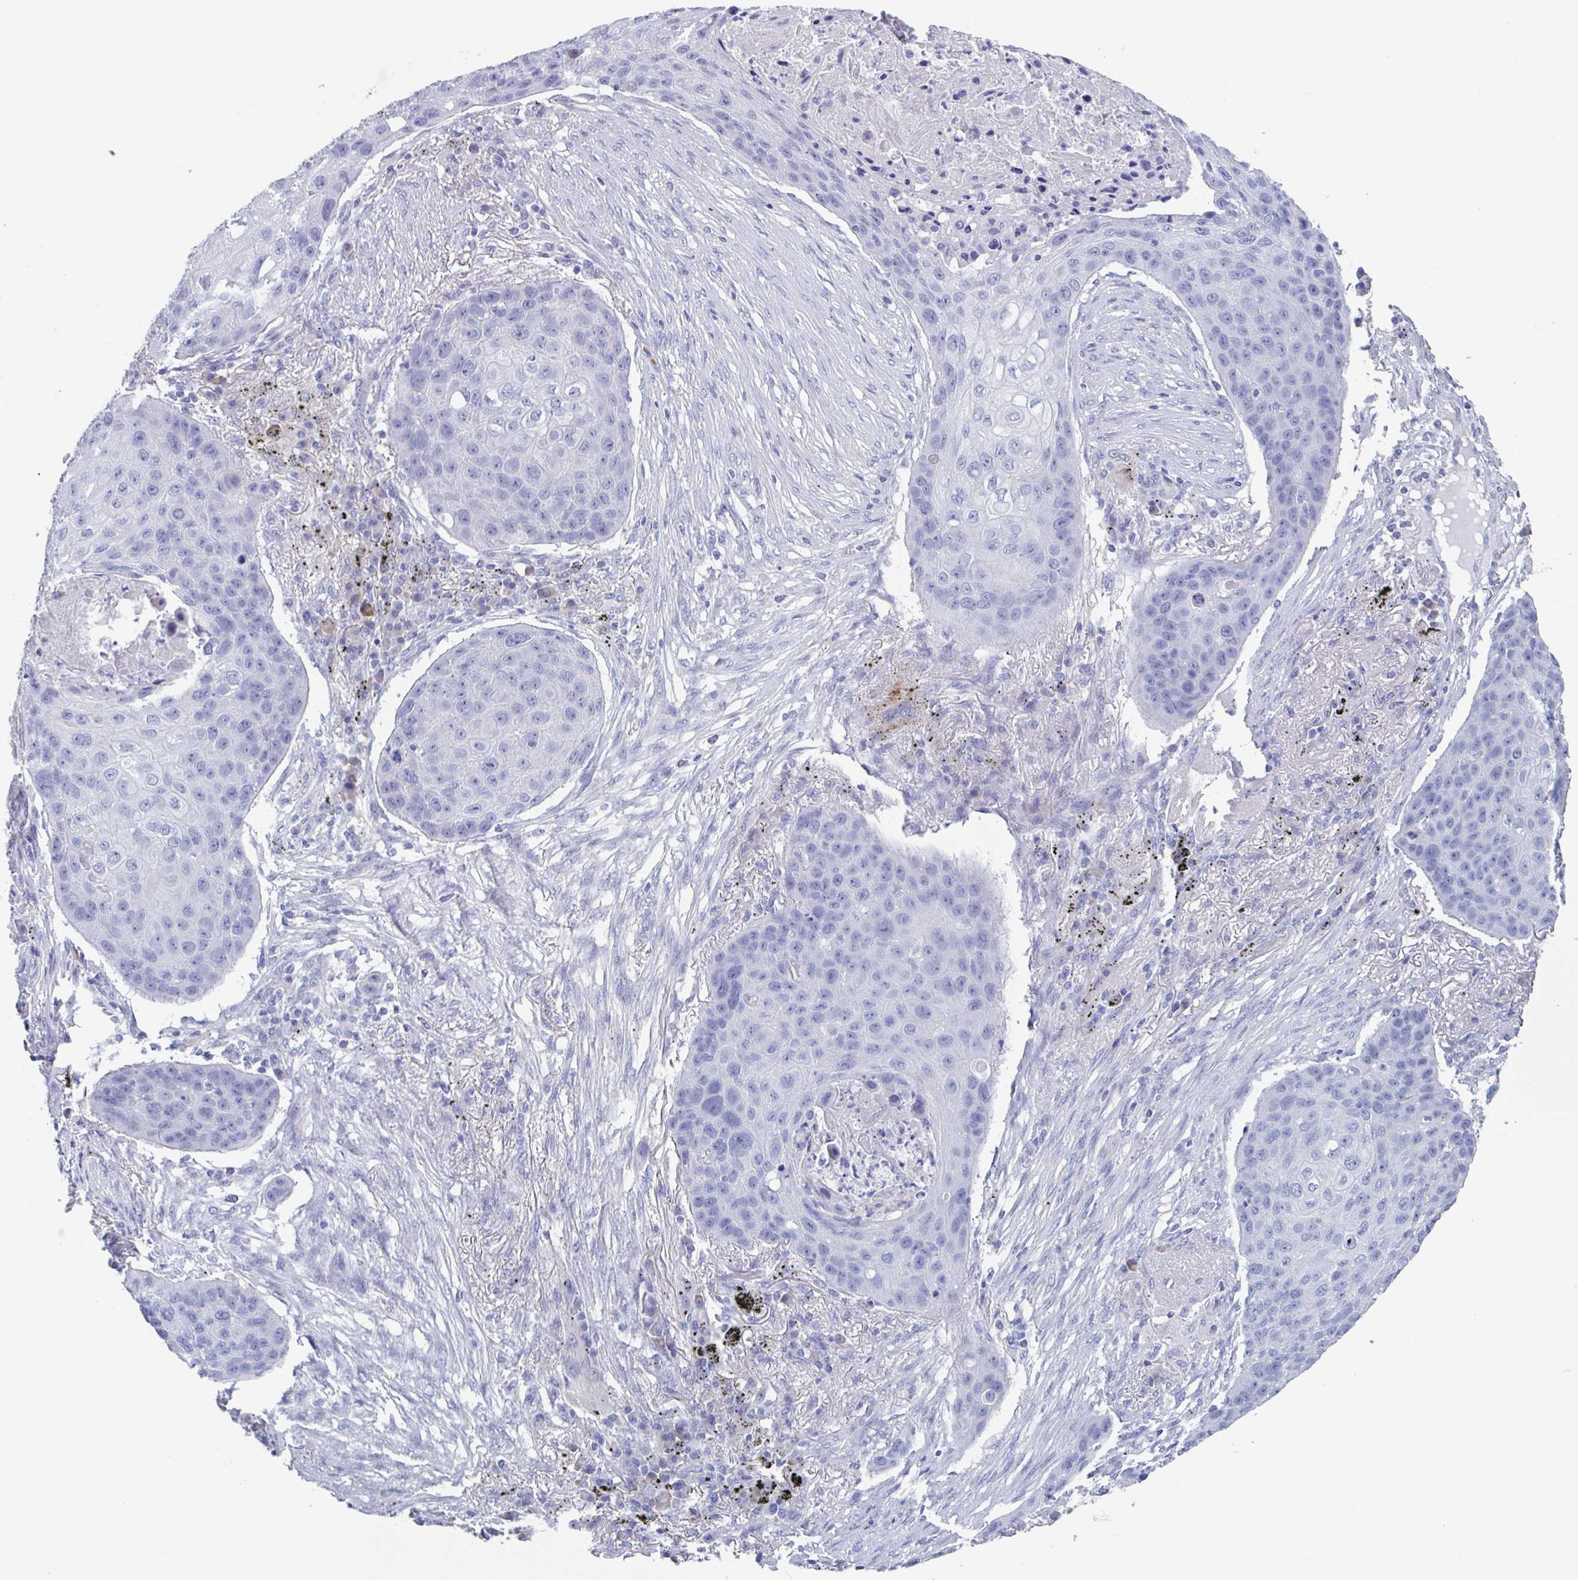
{"staining": {"intensity": "negative", "quantity": "none", "location": "none"}, "tissue": "lung cancer", "cell_type": "Tumor cells", "image_type": "cancer", "snomed": [{"axis": "morphology", "description": "Squamous cell carcinoma, NOS"}, {"axis": "topography", "description": "Lung"}], "caption": "DAB (3,3'-diaminobenzidine) immunohistochemical staining of lung squamous cell carcinoma reveals no significant positivity in tumor cells.", "gene": "NOXRED1", "patient": {"sex": "female", "age": 63}}